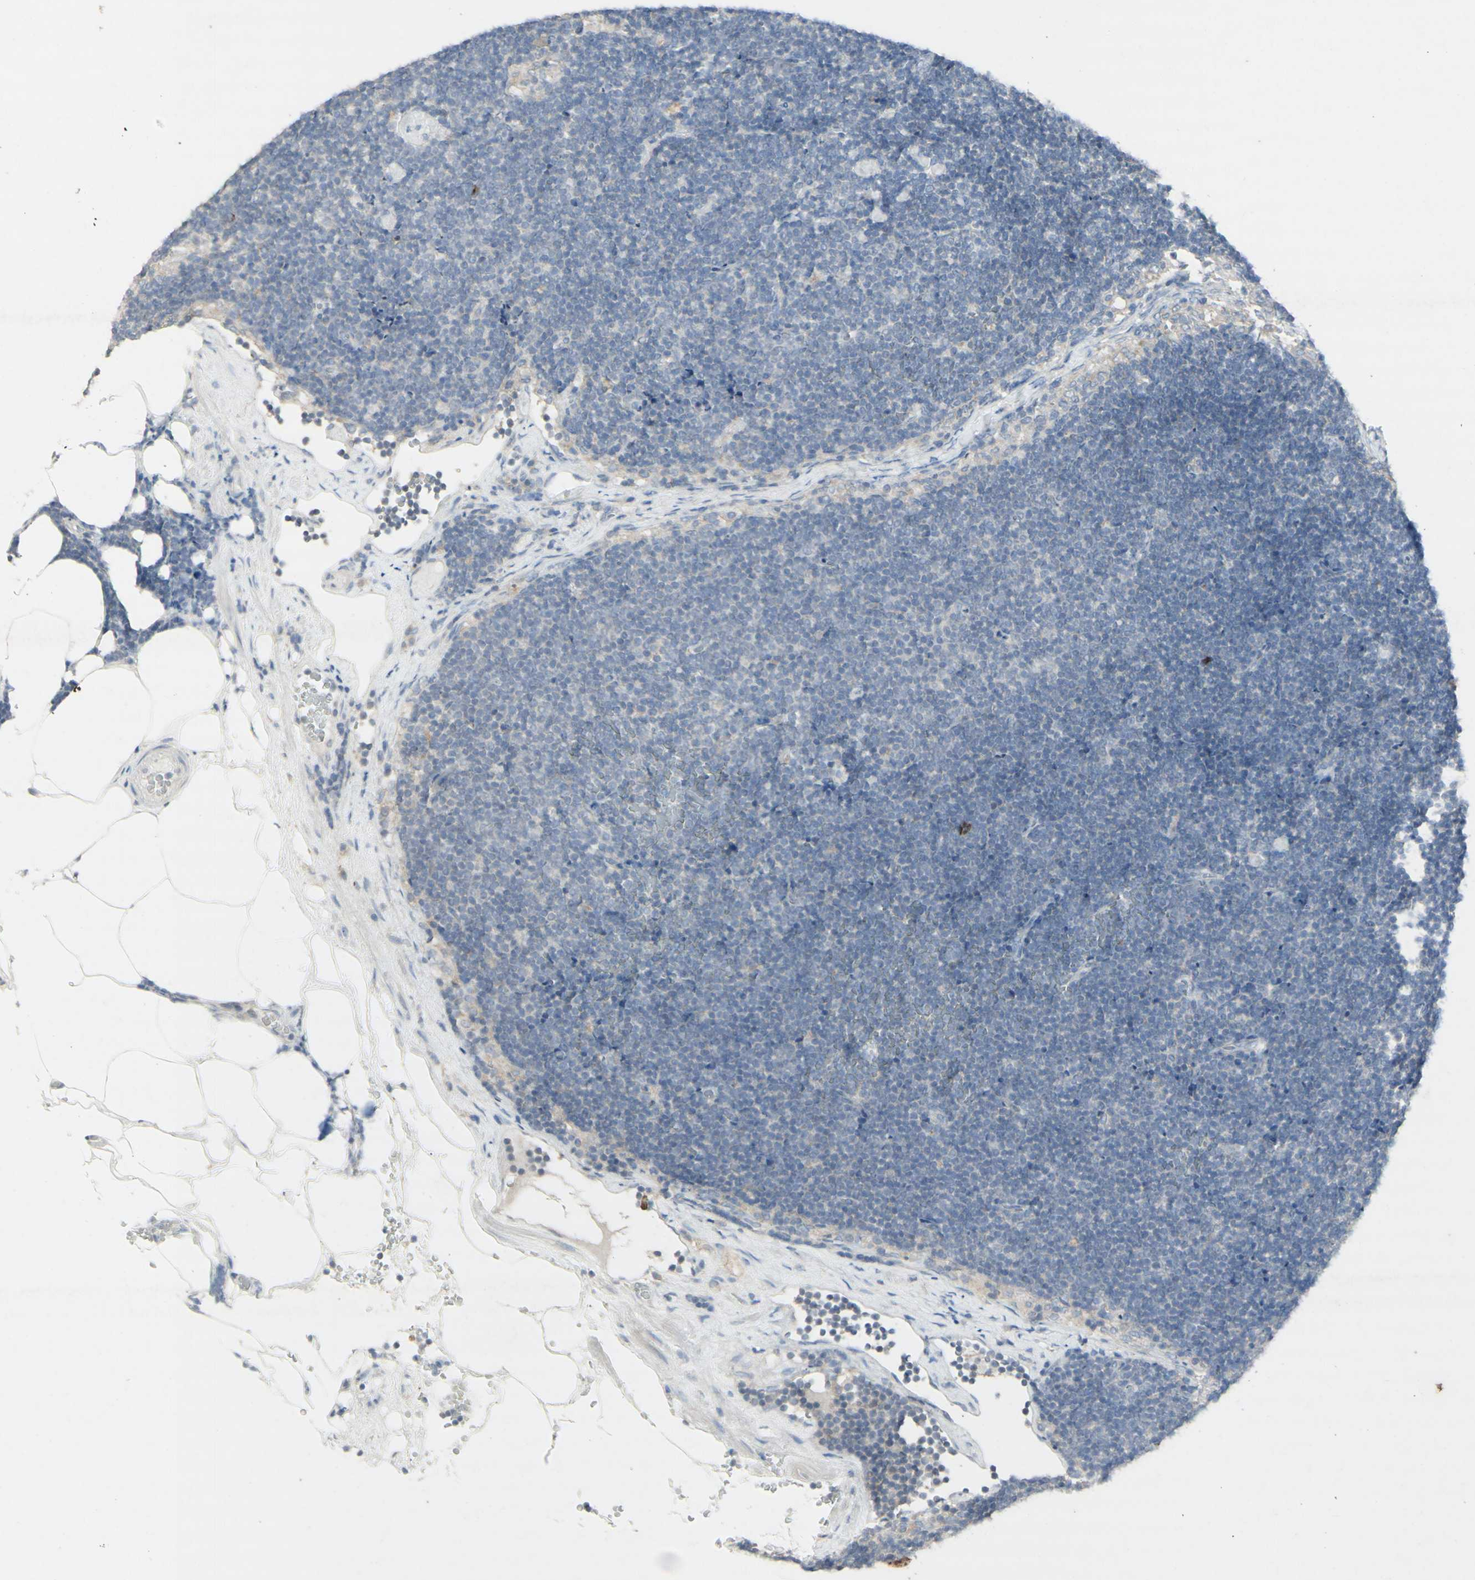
{"staining": {"intensity": "moderate", "quantity": "<25%", "location": "cytoplasmic/membranous"}, "tissue": "lymph node", "cell_type": "Germinal center cells", "image_type": "normal", "snomed": [{"axis": "morphology", "description": "Normal tissue, NOS"}, {"axis": "topography", "description": "Lymph node"}], "caption": "High-power microscopy captured an immunohistochemistry (IHC) histopathology image of normal lymph node, revealing moderate cytoplasmic/membranous expression in approximately <25% of germinal center cells. (Stains: DAB in brown, nuclei in blue, Microscopy: brightfield microscopy at high magnification).", "gene": "ATP6V1B1", "patient": {"sex": "male", "age": 63}}